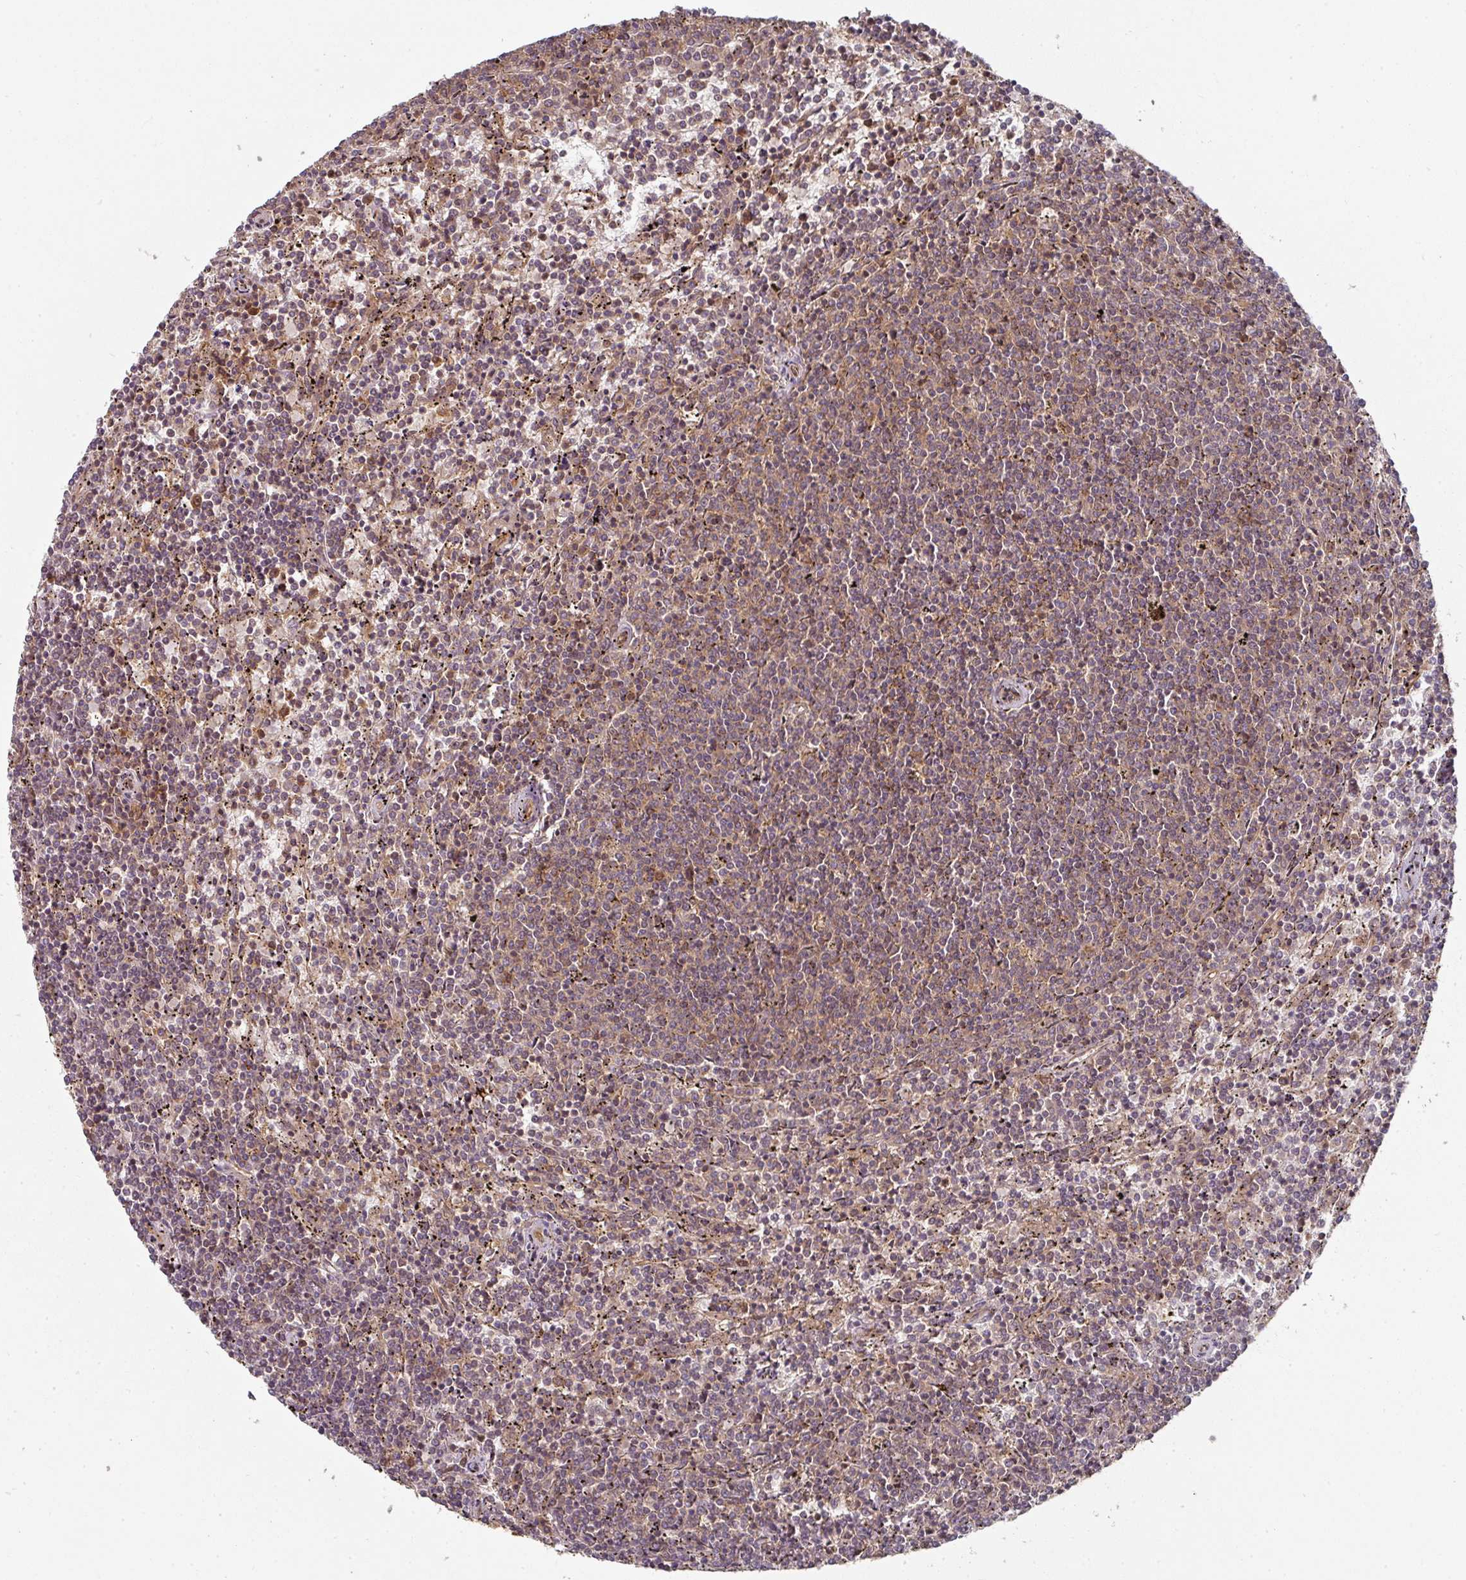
{"staining": {"intensity": "weak", "quantity": "25%-75%", "location": "cytoplasmic/membranous"}, "tissue": "lymphoma", "cell_type": "Tumor cells", "image_type": "cancer", "snomed": [{"axis": "morphology", "description": "Malignant lymphoma, non-Hodgkin's type, Low grade"}, {"axis": "topography", "description": "Spleen"}], "caption": "A histopathology image showing weak cytoplasmic/membranous staining in about 25%-75% of tumor cells in lymphoma, as visualized by brown immunohistochemical staining.", "gene": "EIF4EBP2", "patient": {"sex": "female", "age": 50}}